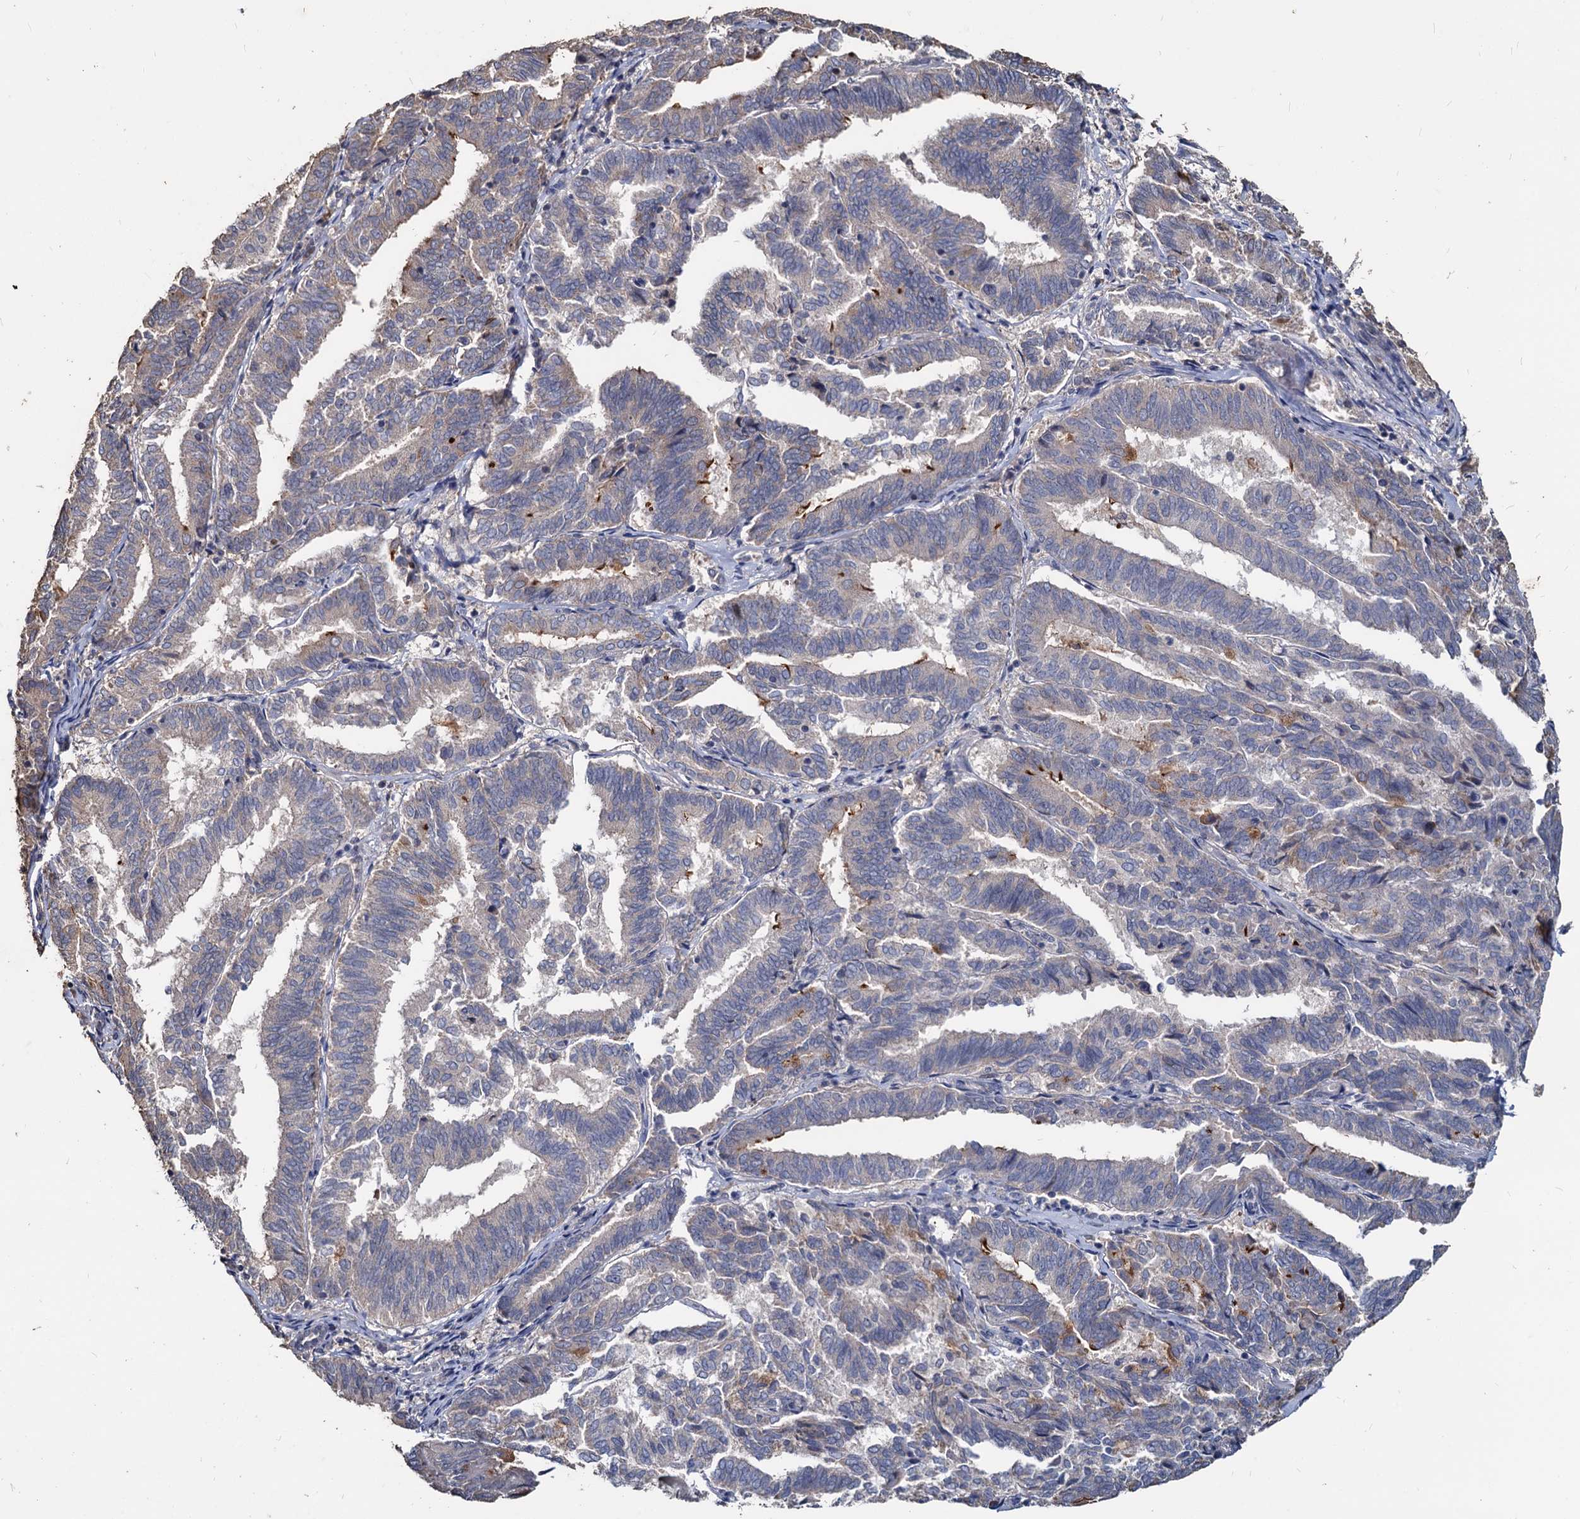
{"staining": {"intensity": "negative", "quantity": "none", "location": "none"}, "tissue": "endometrial cancer", "cell_type": "Tumor cells", "image_type": "cancer", "snomed": [{"axis": "morphology", "description": "Adenocarcinoma, NOS"}, {"axis": "topography", "description": "Endometrium"}], "caption": "Tumor cells show no significant staining in endometrial adenocarcinoma.", "gene": "DEPDC4", "patient": {"sex": "female", "age": 80}}